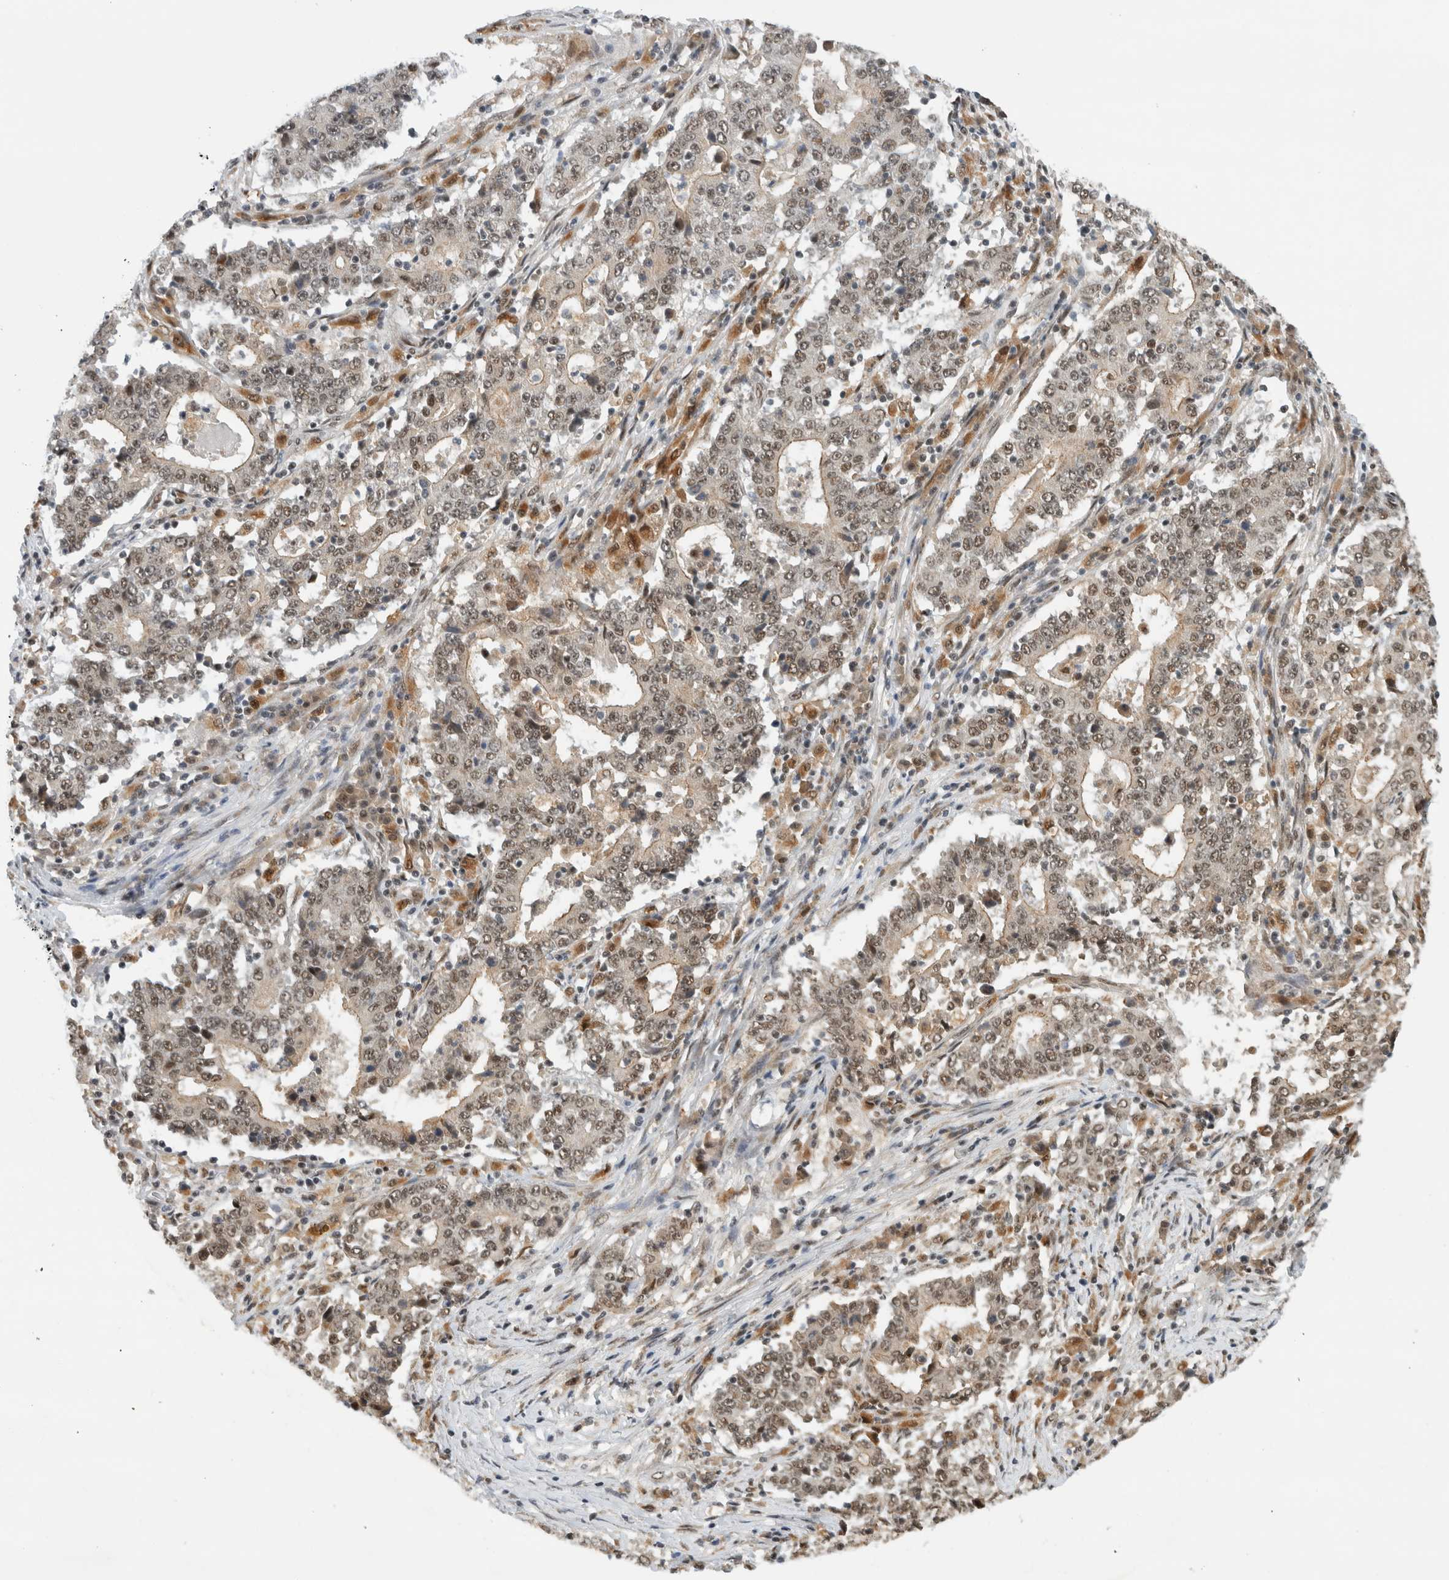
{"staining": {"intensity": "weak", "quantity": ">75%", "location": "nuclear"}, "tissue": "stomach cancer", "cell_type": "Tumor cells", "image_type": "cancer", "snomed": [{"axis": "morphology", "description": "Adenocarcinoma, NOS"}, {"axis": "topography", "description": "Stomach"}], "caption": "Weak nuclear staining is appreciated in approximately >75% of tumor cells in stomach cancer.", "gene": "NCAPG2", "patient": {"sex": "male", "age": 59}}